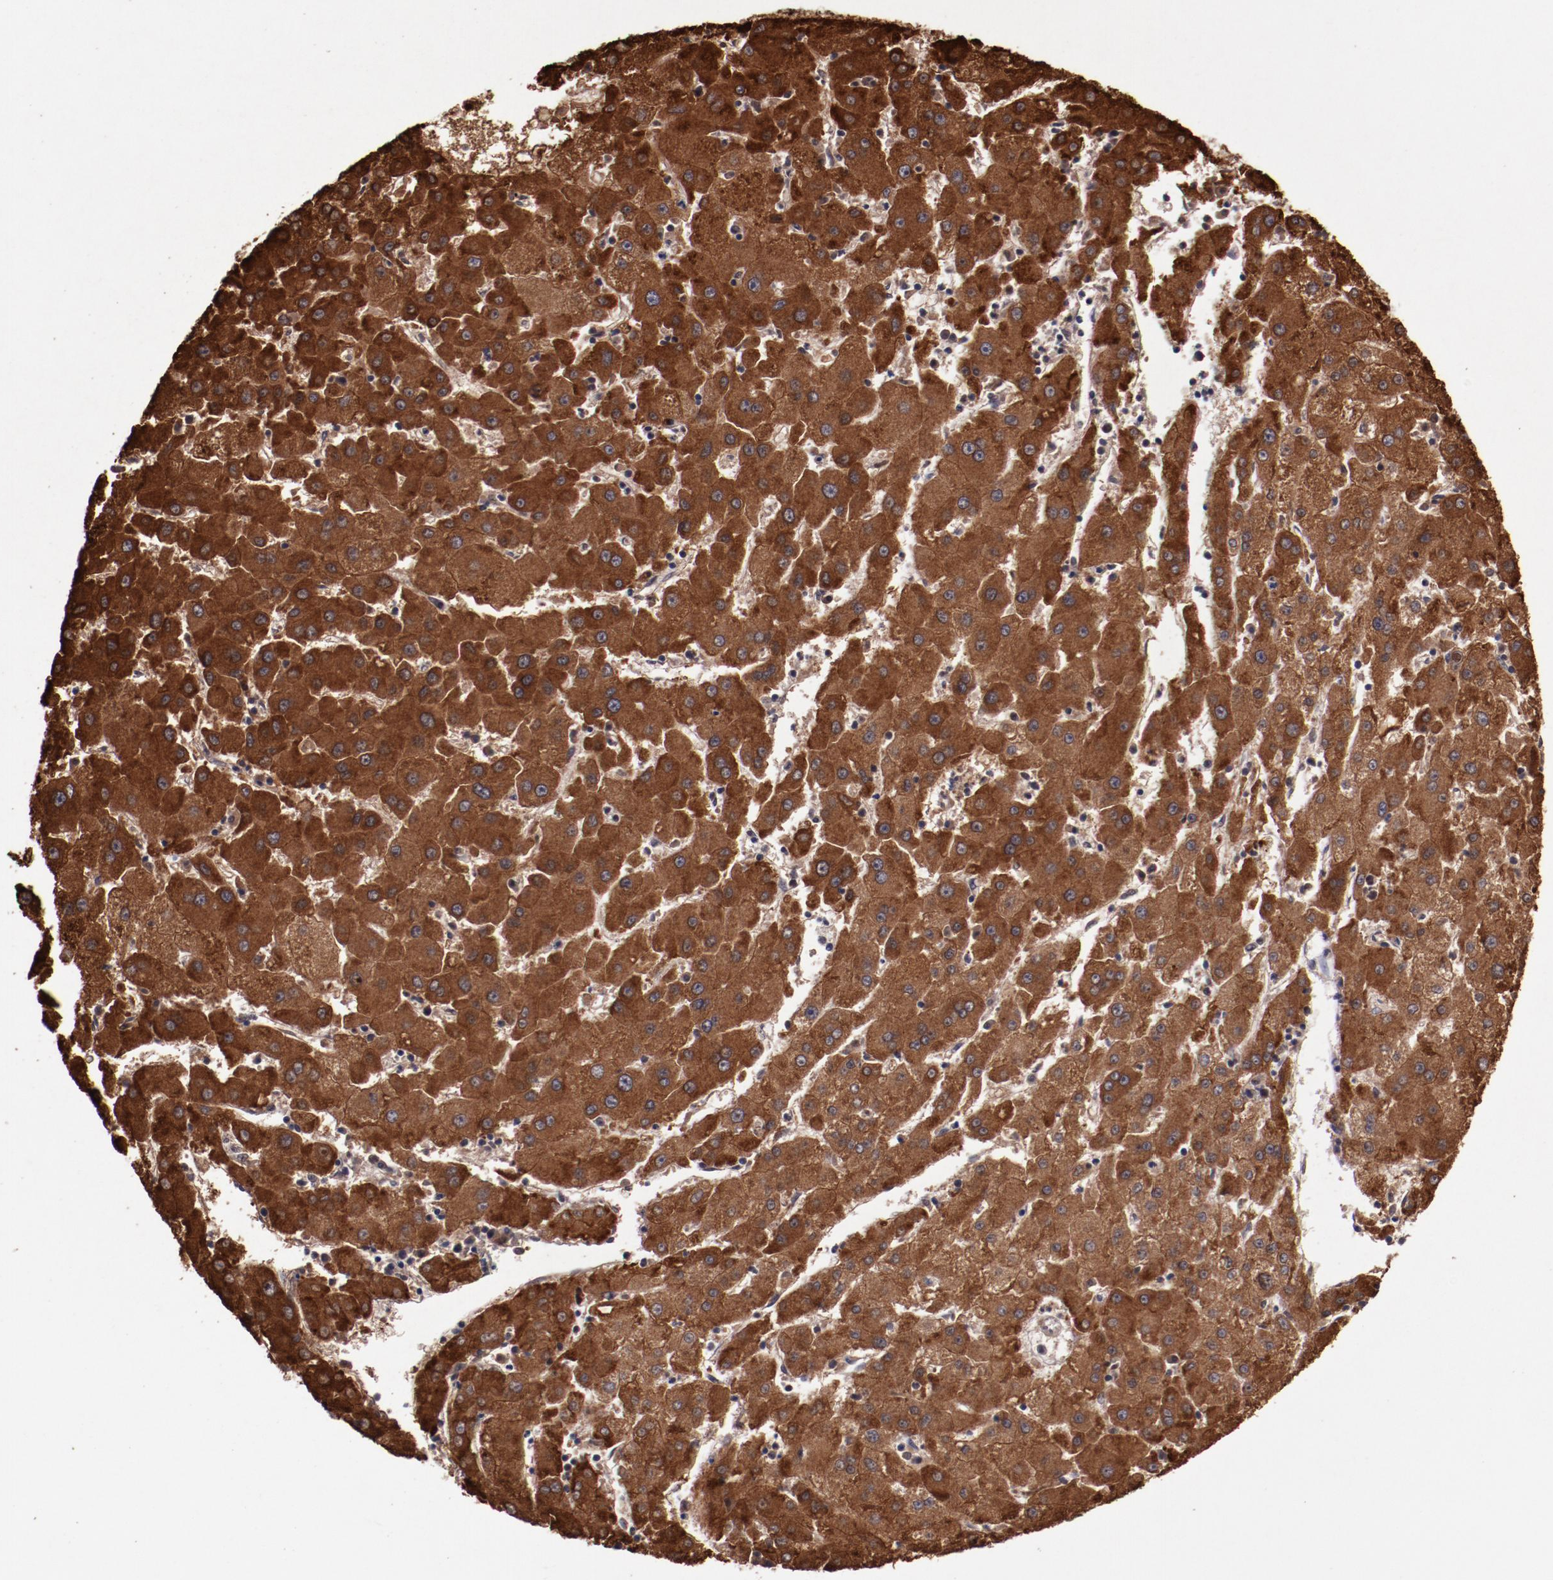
{"staining": {"intensity": "strong", "quantity": ">75%", "location": "cytoplasmic/membranous"}, "tissue": "liver cancer", "cell_type": "Tumor cells", "image_type": "cancer", "snomed": [{"axis": "morphology", "description": "Carcinoma, Hepatocellular, NOS"}, {"axis": "topography", "description": "Liver"}], "caption": "Approximately >75% of tumor cells in liver cancer reveal strong cytoplasmic/membranous protein staining as visualized by brown immunohistochemical staining.", "gene": "CHEK2", "patient": {"sex": "male", "age": 72}}